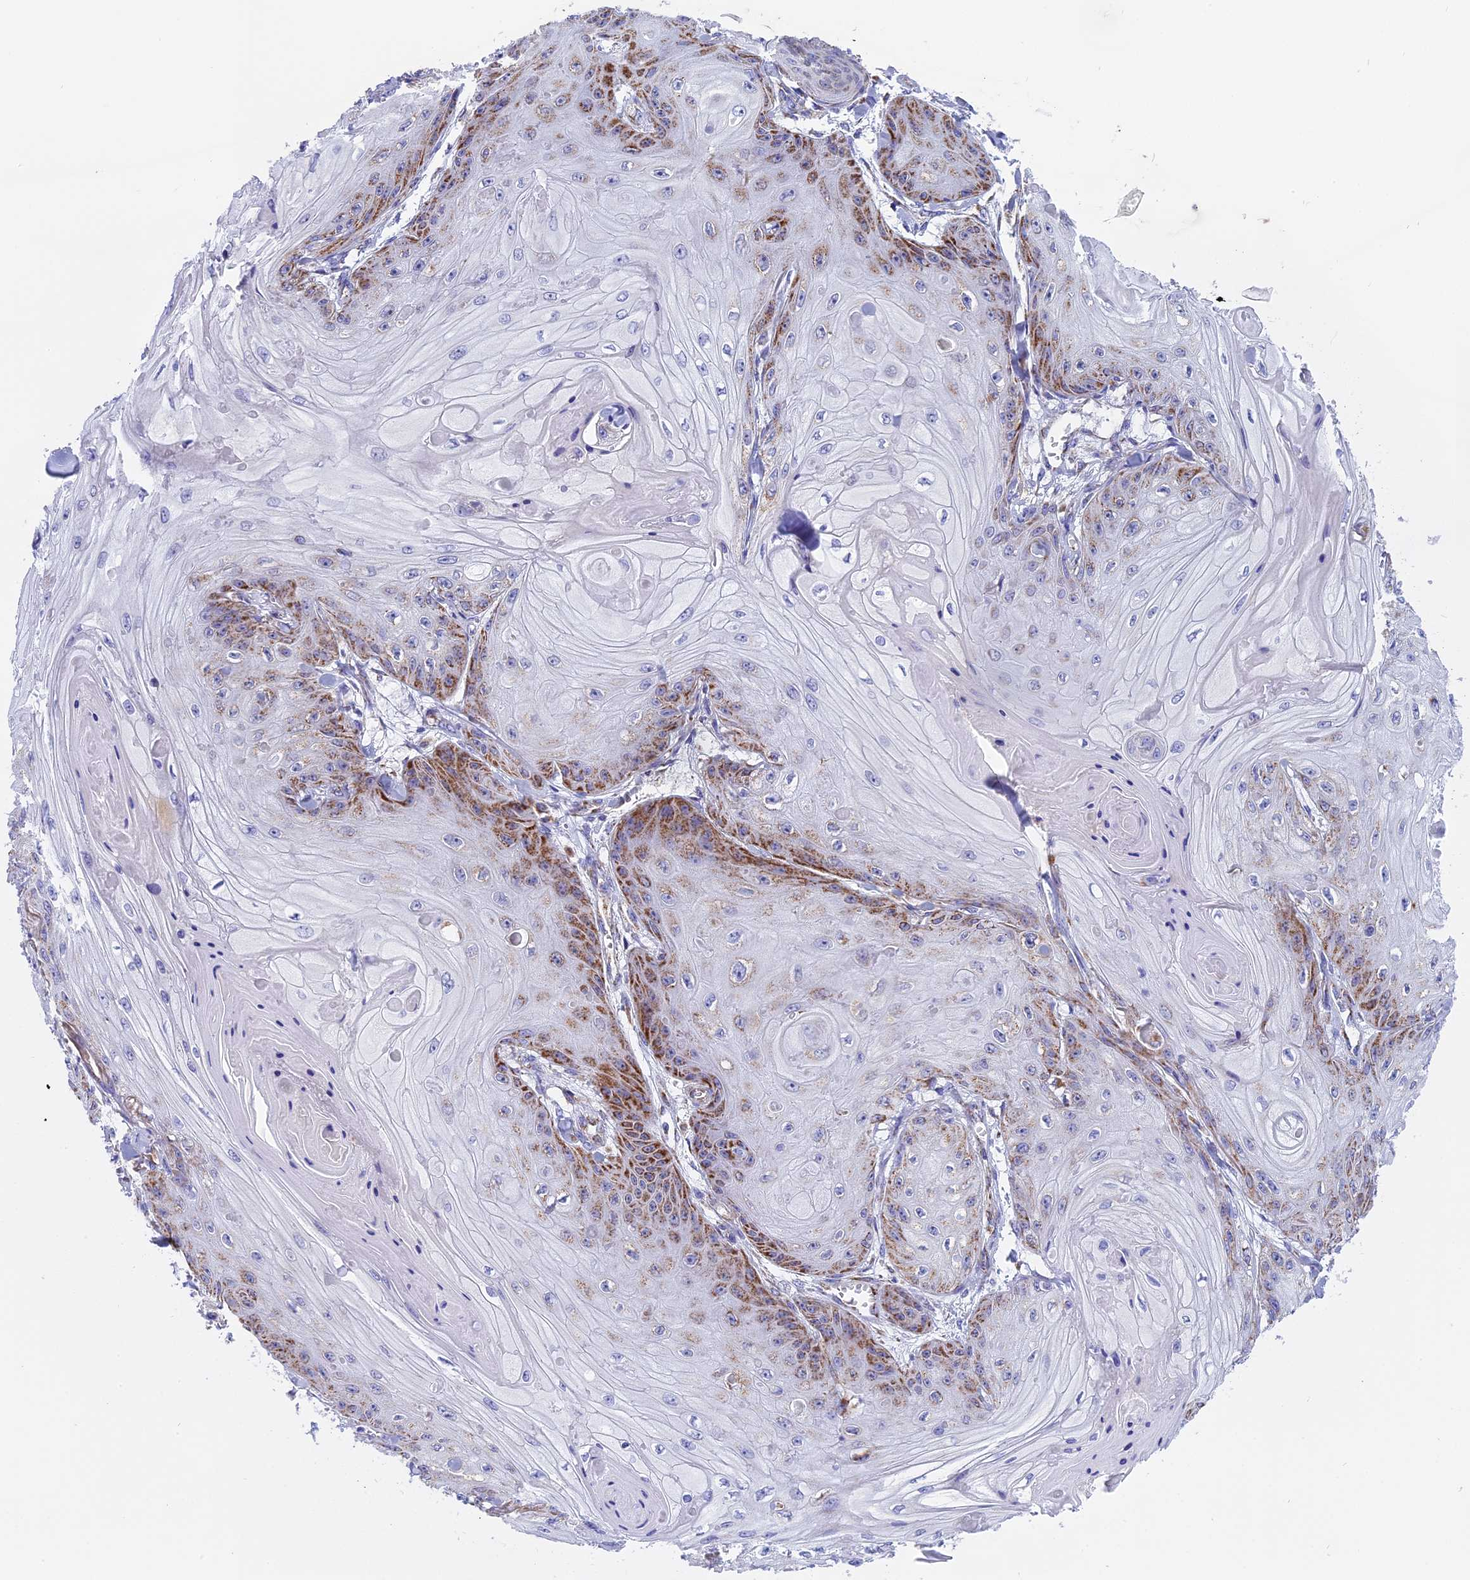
{"staining": {"intensity": "moderate", "quantity": "<25%", "location": "cytoplasmic/membranous"}, "tissue": "skin cancer", "cell_type": "Tumor cells", "image_type": "cancer", "snomed": [{"axis": "morphology", "description": "Squamous cell carcinoma, NOS"}, {"axis": "topography", "description": "Skin"}], "caption": "This photomicrograph demonstrates squamous cell carcinoma (skin) stained with immunohistochemistry (IHC) to label a protein in brown. The cytoplasmic/membranous of tumor cells show moderate positivity for the protein. Nuclei are counter-stained blue.", "gene": "MRPS34", "patient": {"sex": "male", "age": 74}}